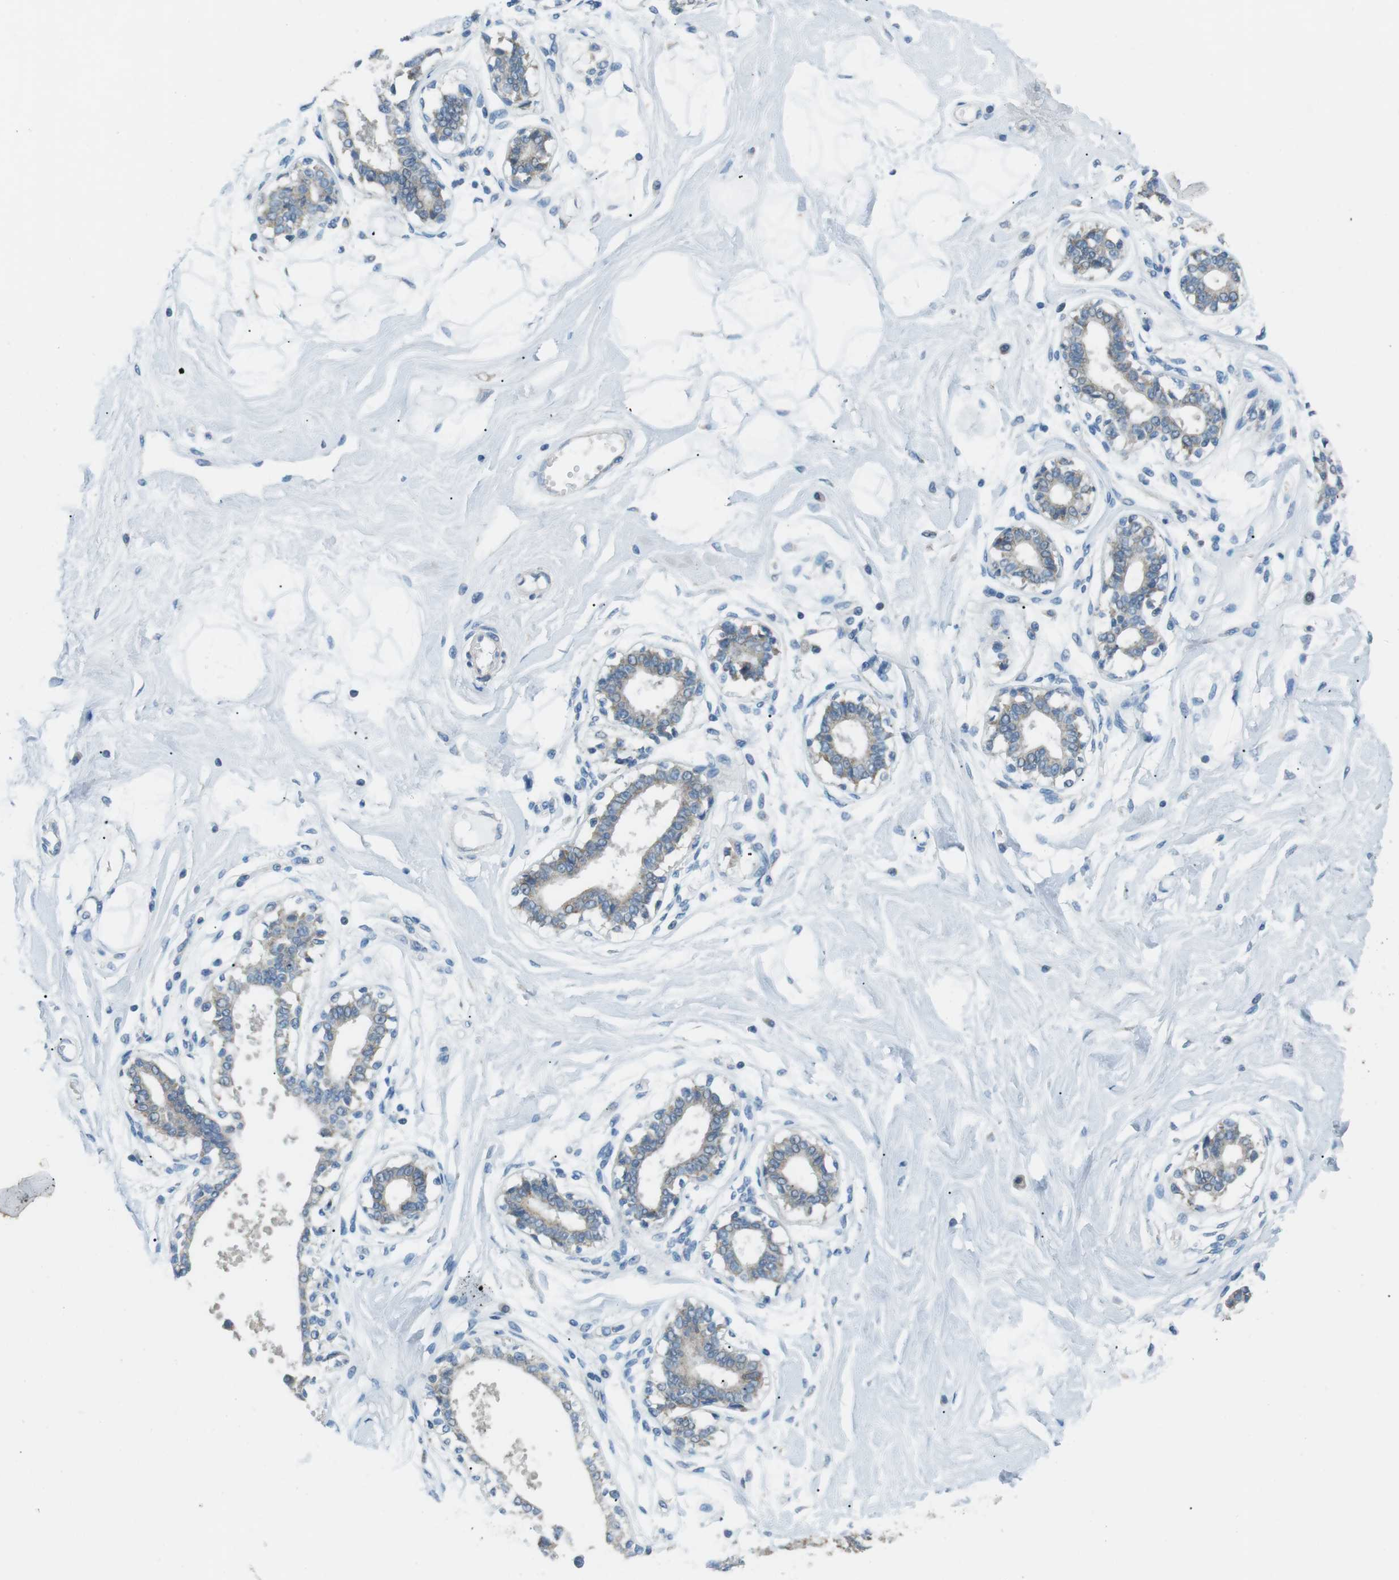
{"staining": {"intensity": "negative", "quantity": "none", "location": "none"}, "tissue": "breast", "cell_type": "Adipocytes", "image_type": "normal", "snomed": [{"axis": "morphology", "description": "Normal tissue, NOS"}, {"axis": "topography", "description": "Breast"}], "caption": "High power microscopy histopathology image of an immunohistochemistry (IHC) photomicrograph of normal breast, revealing no significant expression in adipocytes.", "gene": "BACE1", "patient": {"sex": "female", "age": 45}}